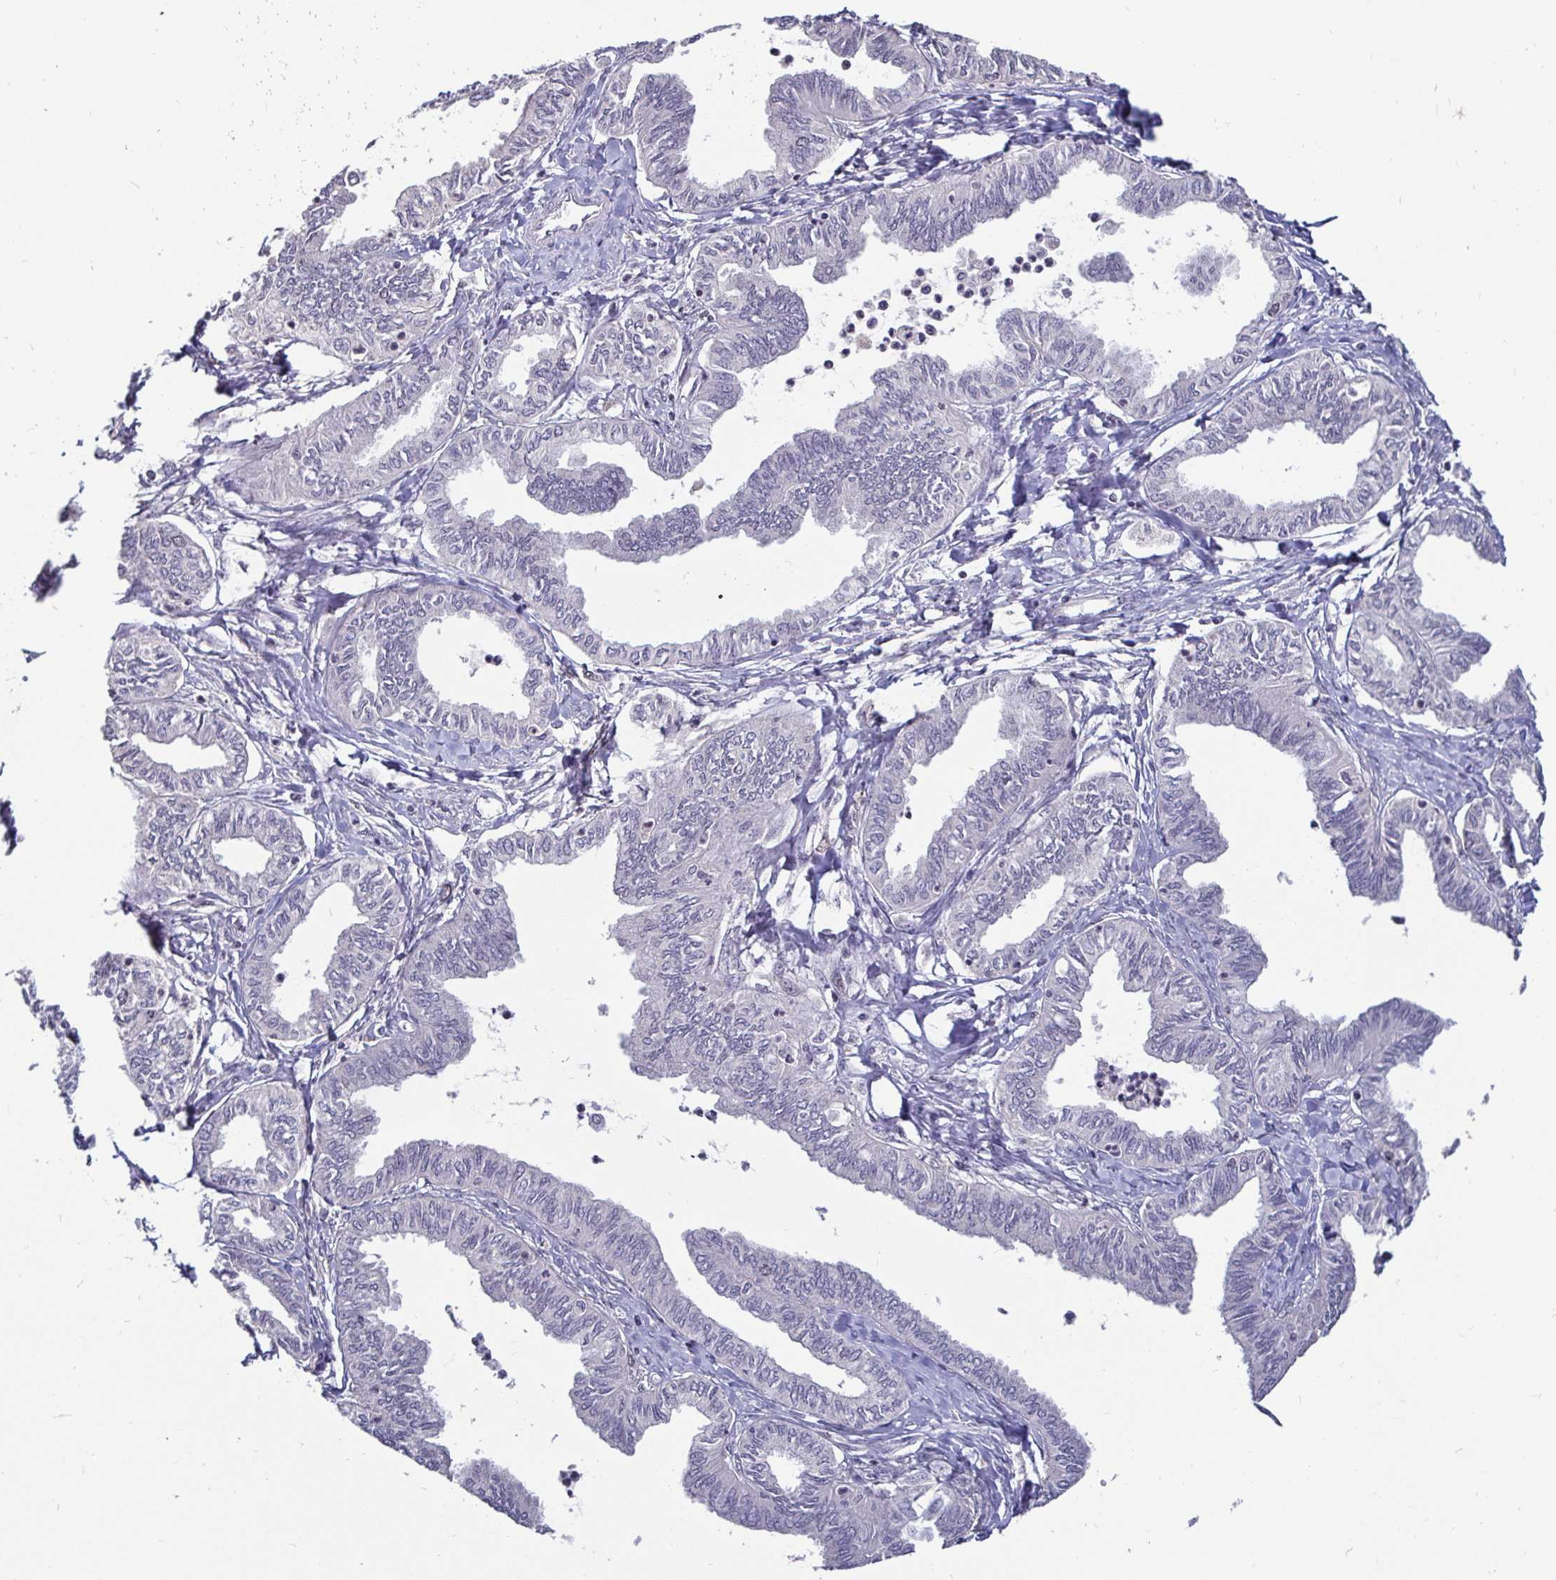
{"staining": {"intensity": "negative", "quantity": "none", "location": "none"}, "tissue": "ovarian cancer", "cell_type": "Tumor cells", "image_type": "cancer", "snomed": [{"axis": "morphology", "description": "Carcinoma, endometroid"}, {"axis": "topography", "description": "Ovary"}], "caption": "Immunohistochemical staining of human endometroid carcinoma (ovarian) reveals no significant expression in tumor cells. (DAB IHC, high magnification).", "gene": "ANLN", "patient": {"sex": "female", "age": 70}}